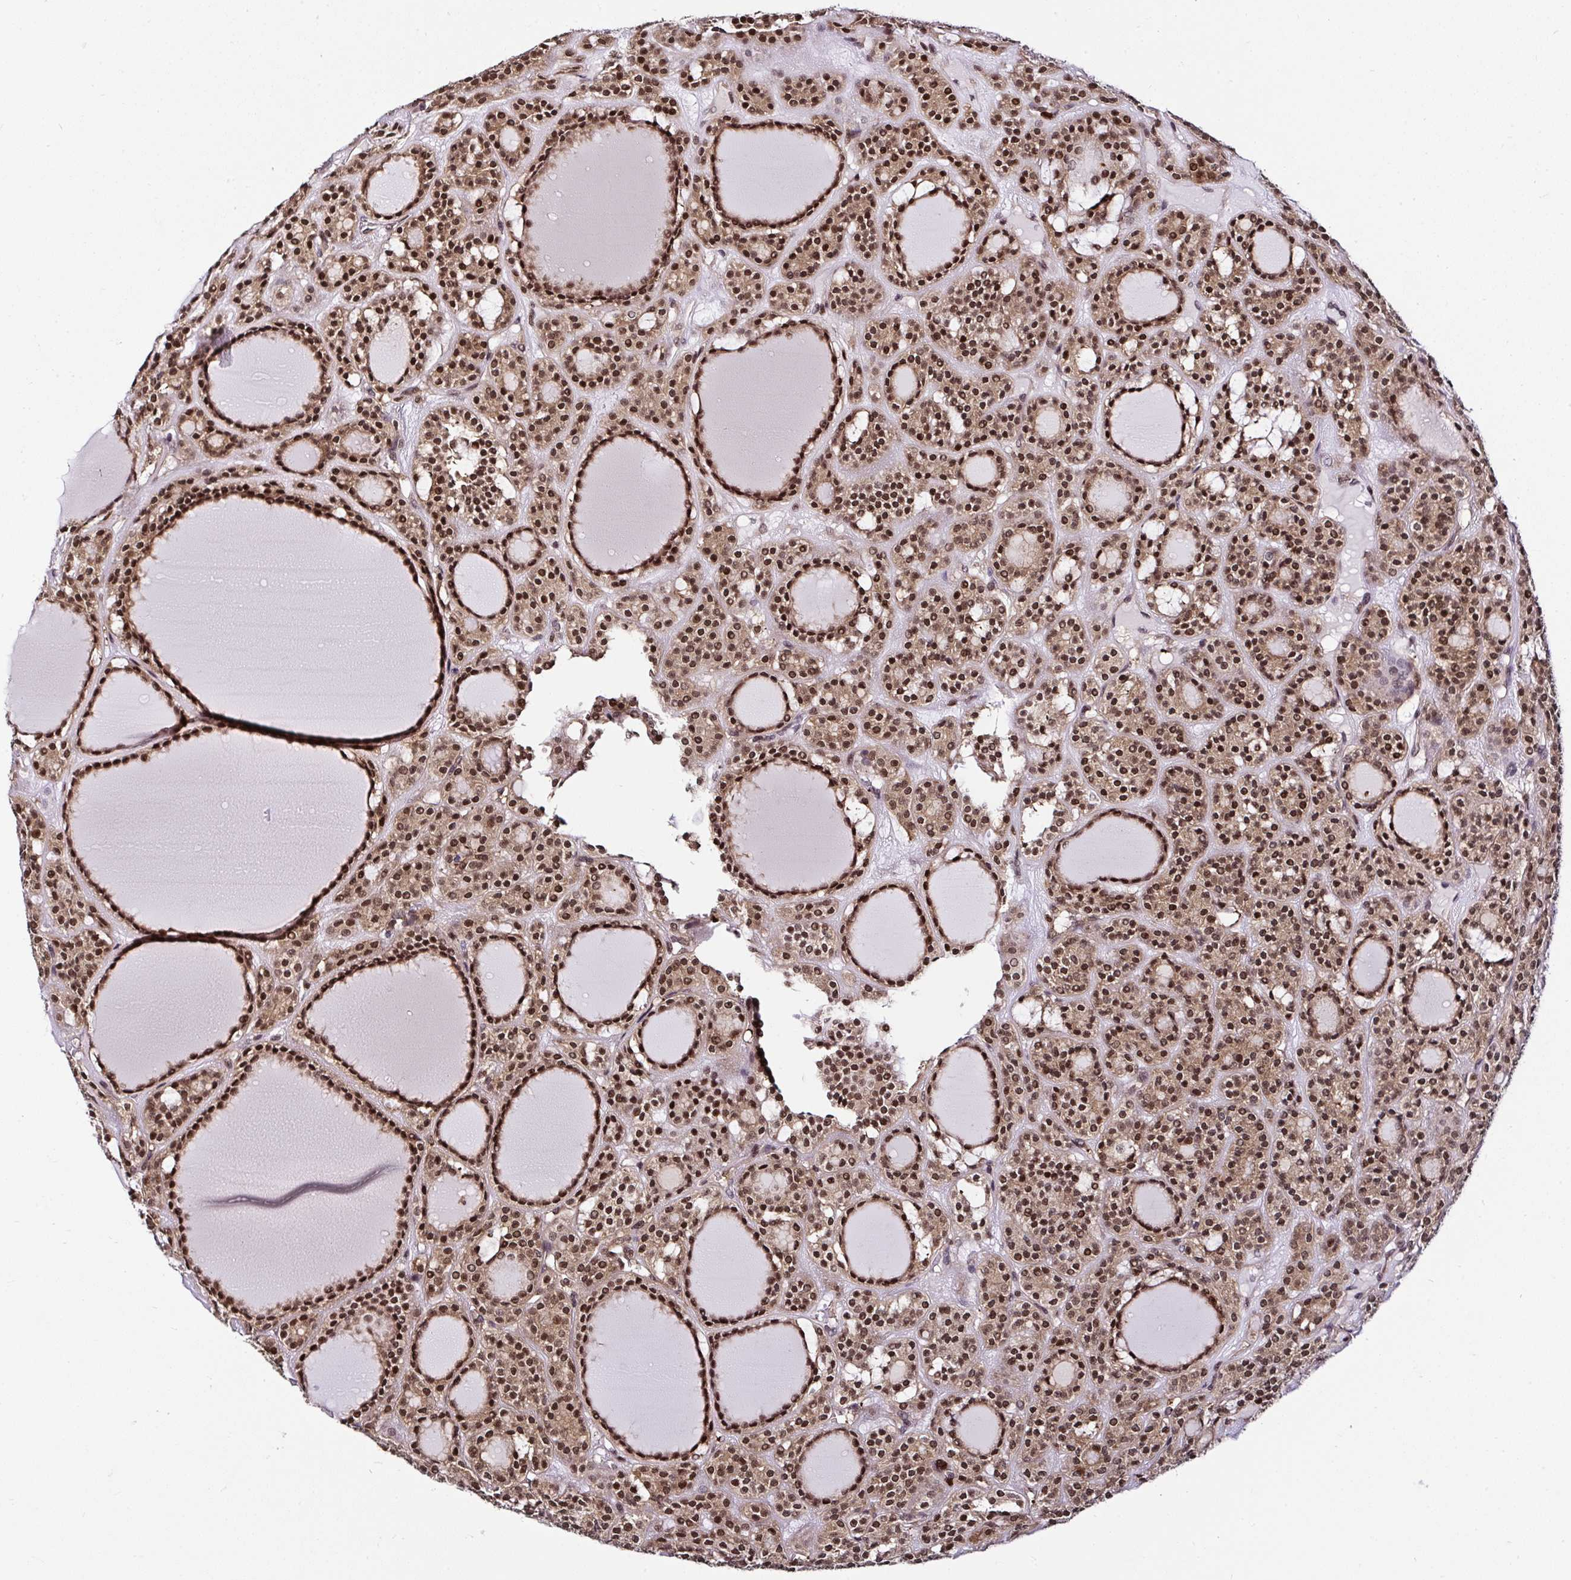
{"staining": {"intensity": "moderate", "quantity": ">75%", "location": "cytoplasmic/membranous,nuclear"}, "tissue": "thyroid cancer", "cell_type": "Tumor cells", "image_type": "cancer", "snomed": [{"axis": "morphology", "description": "Follicular adenoma carcinoma, NOS"}, {"axis": "topography", "description": "Thyroid gland"}], "caption": "The micrograph demonstrates immunohistochemical staining of thyroid follicular adenoma carcinoma. There is moderate cytoplasmic/membranous and nuclear expression is present in approximately >75% of tumor cells.", "gene": "PIN4", "patient": {"sex": "female", "age": 63}}